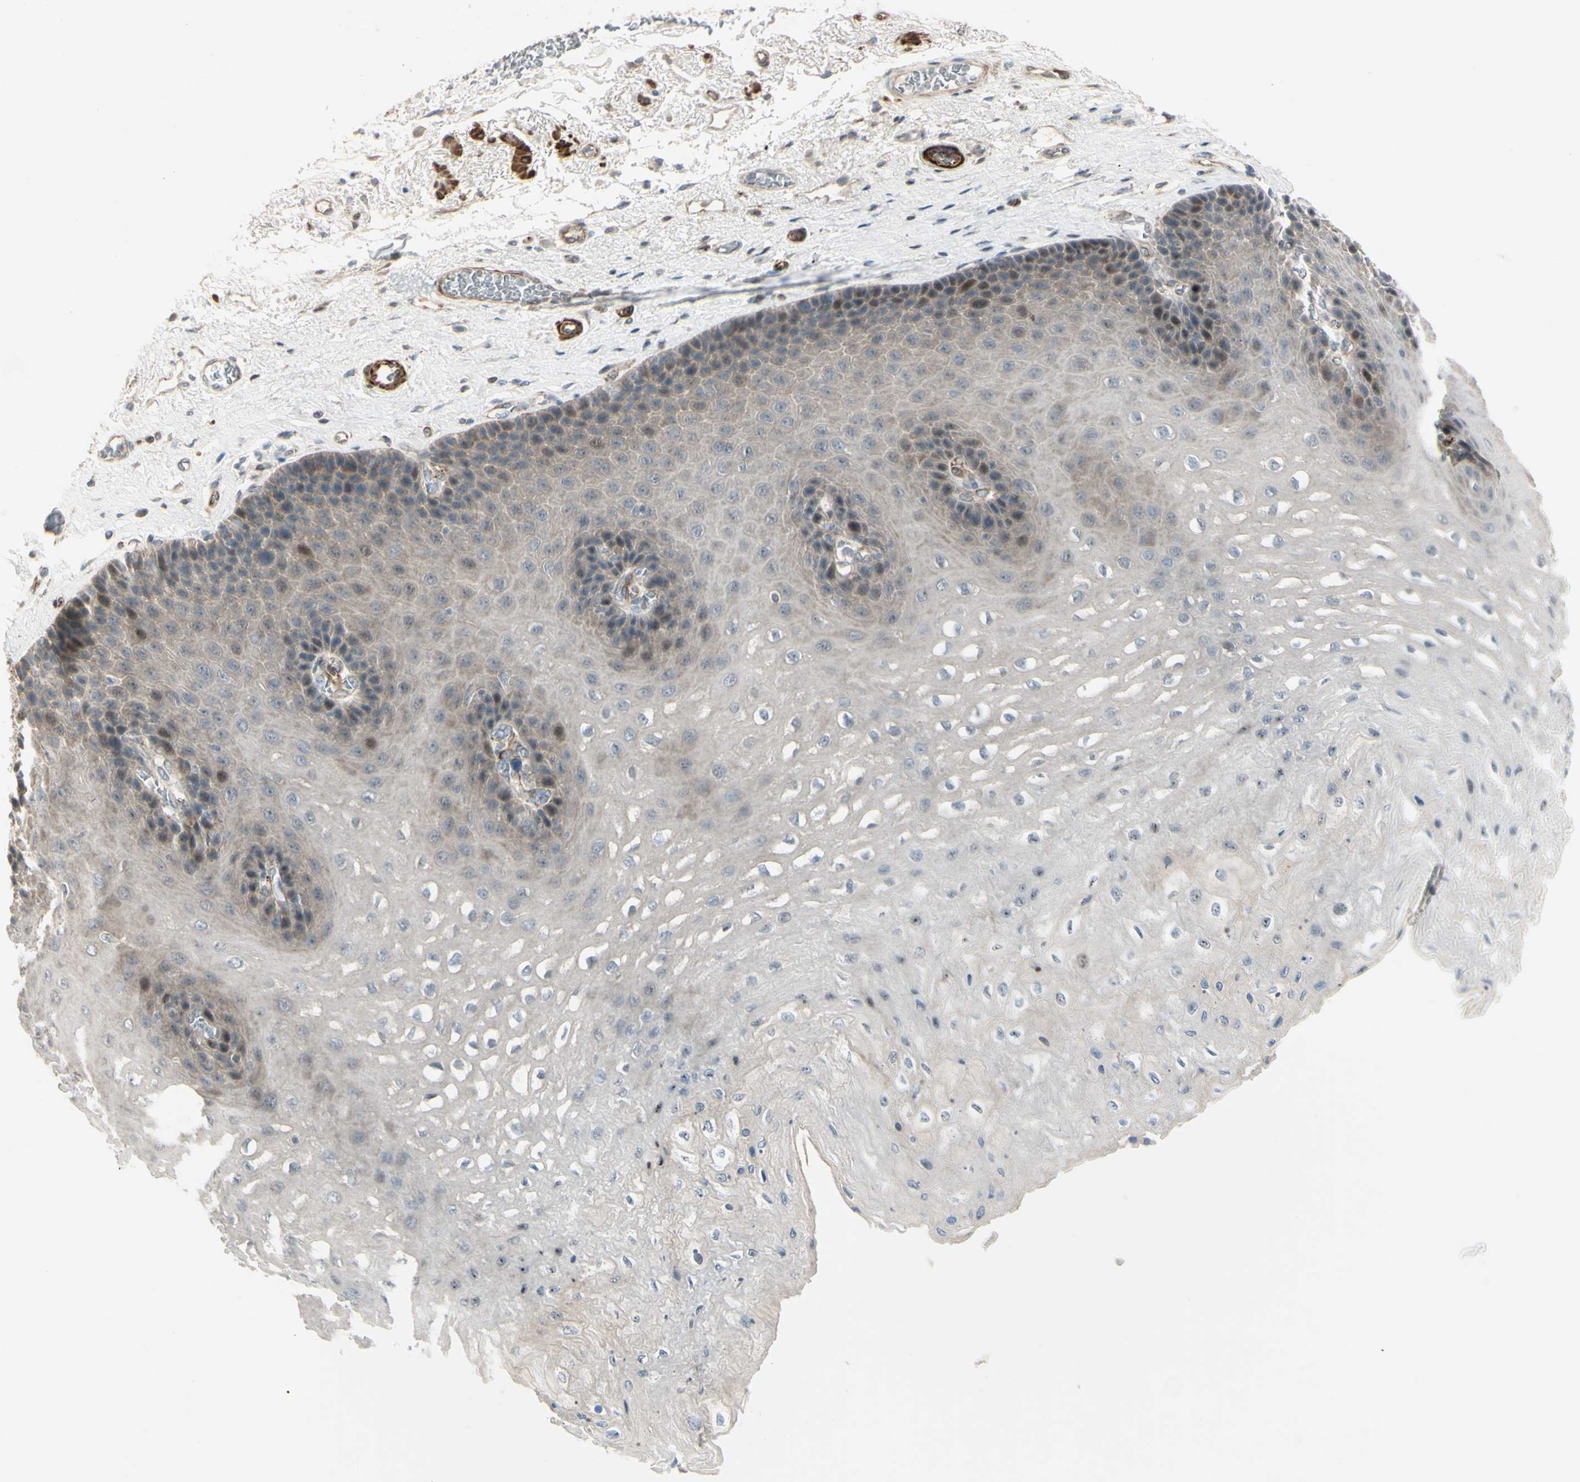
{"staining": {"intensity": "weak", "quantity": "<25%", "location": "cytoplasmic/membranous,nuclear"}, "tissue": "esophagus", "cell_type": "Squamous epithelial cells", "image_type": "normal", "snomed": [{"axis": "morphology", "description": "Normal tissue, NOS"}, {"axis": "topography", "description": "Esophagus"}], "caption": "DAB immunohistochemical staining of unremarkable human esophagus demonstrates no significant positivity in squamous epithelial cells. Brightfield microscopy of immunohistochemistry stained with DAB (3,3'-diaminobenzidine) (brown) and hematoxylin (blue), captured at high magnification.", "gene": "NDFIP1", "patient": {"sex": "female", "age": 72}}